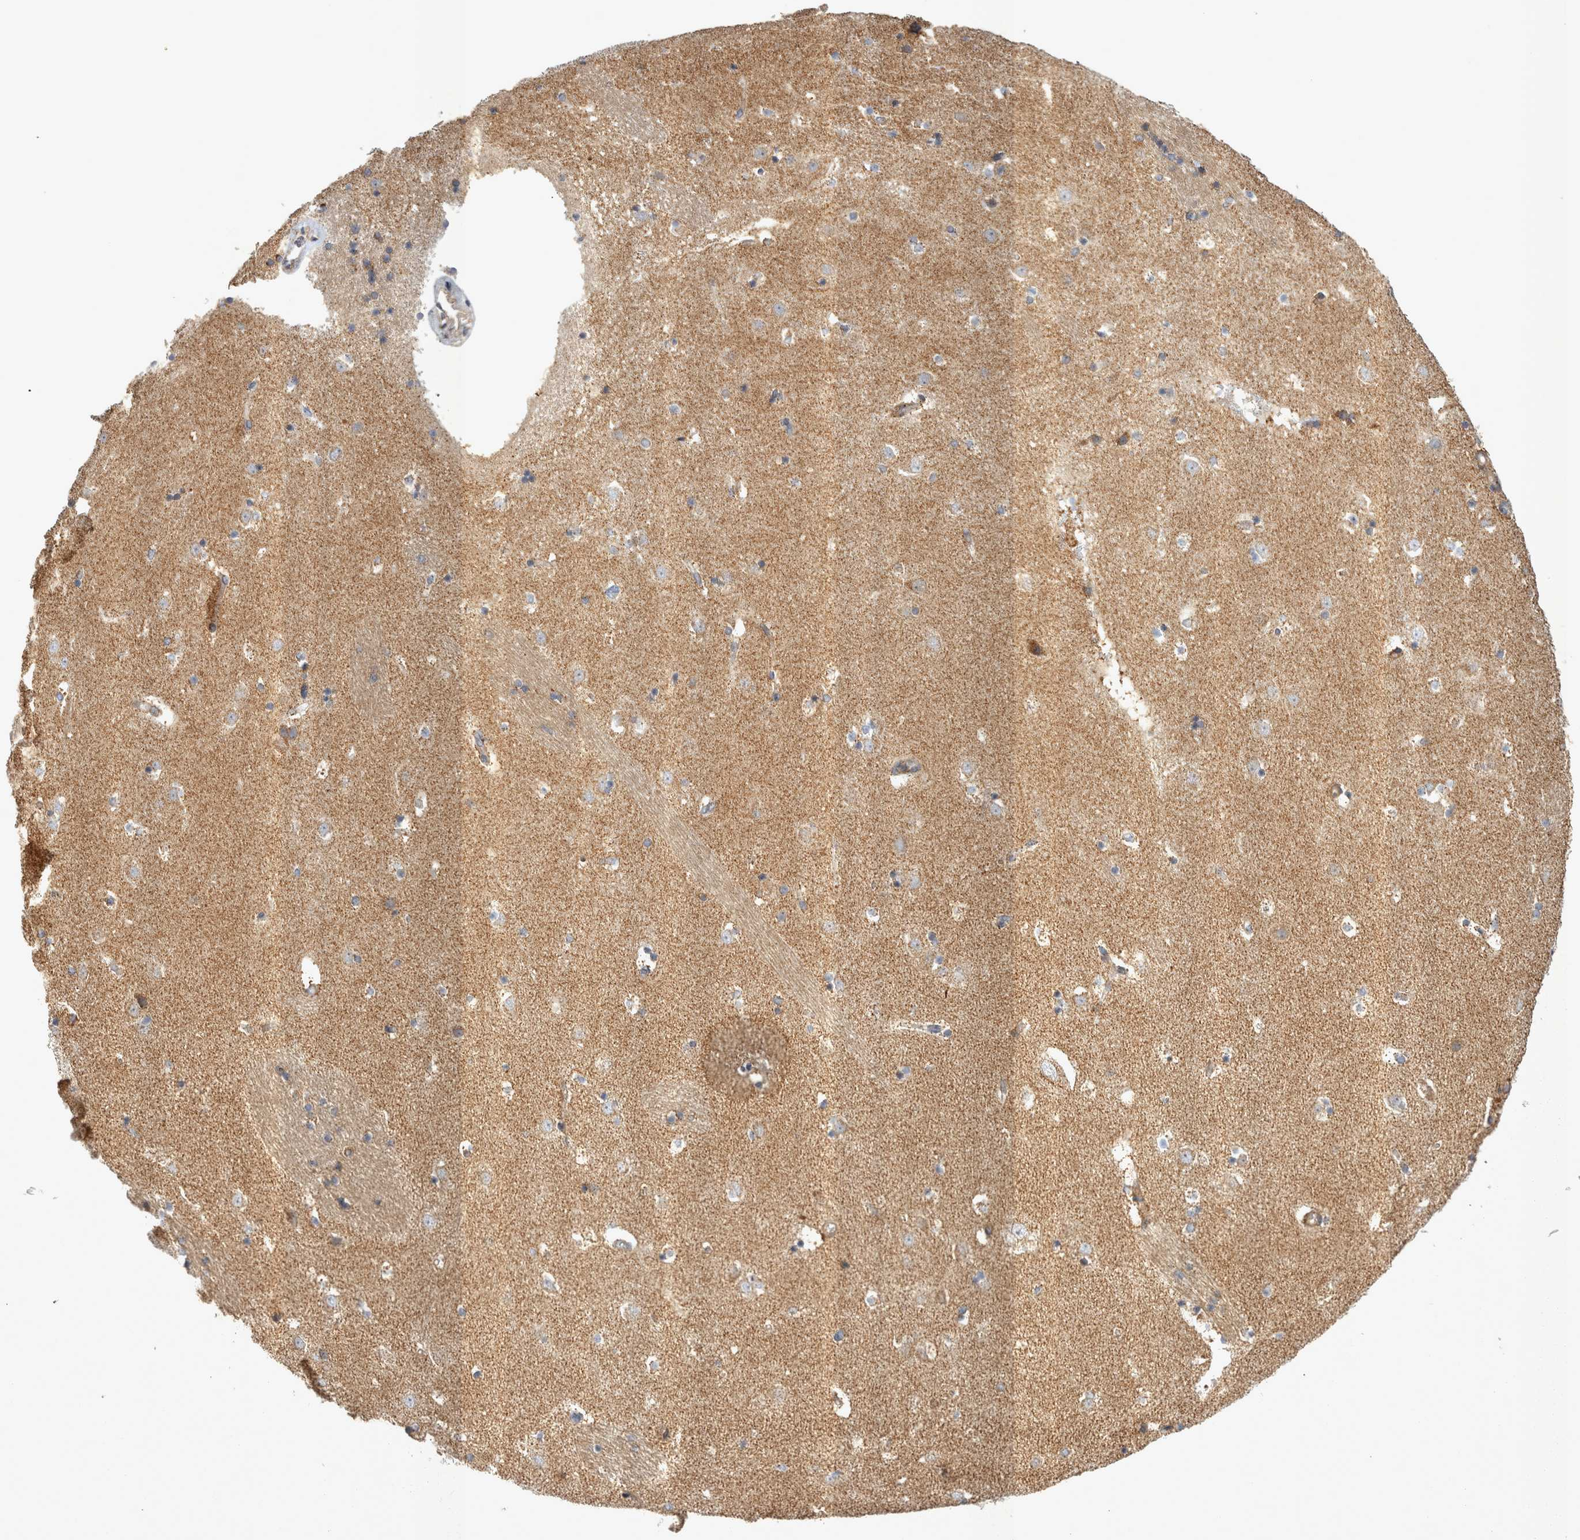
{"staining": {"intensity": "moderate", "quantity": "<25%", "location": "cytoplasmic/membranous"}, "tissue": "caudate", "cell_type": "Glial cells", "image_type": "normal", "snomed": [{"axis": "morphology", "description": "Normal tissue, NOS"}, {"axis": "topography", "description": "Lateral ventricle wall"}], "caption": "A low amount of moderate cytoplasmic/membranous positivity is present in approximately <25% of glial cells in unremarkable caudate.", "gene": "TSPOAP1", "patient": {"sex": "male", "age": 45}}